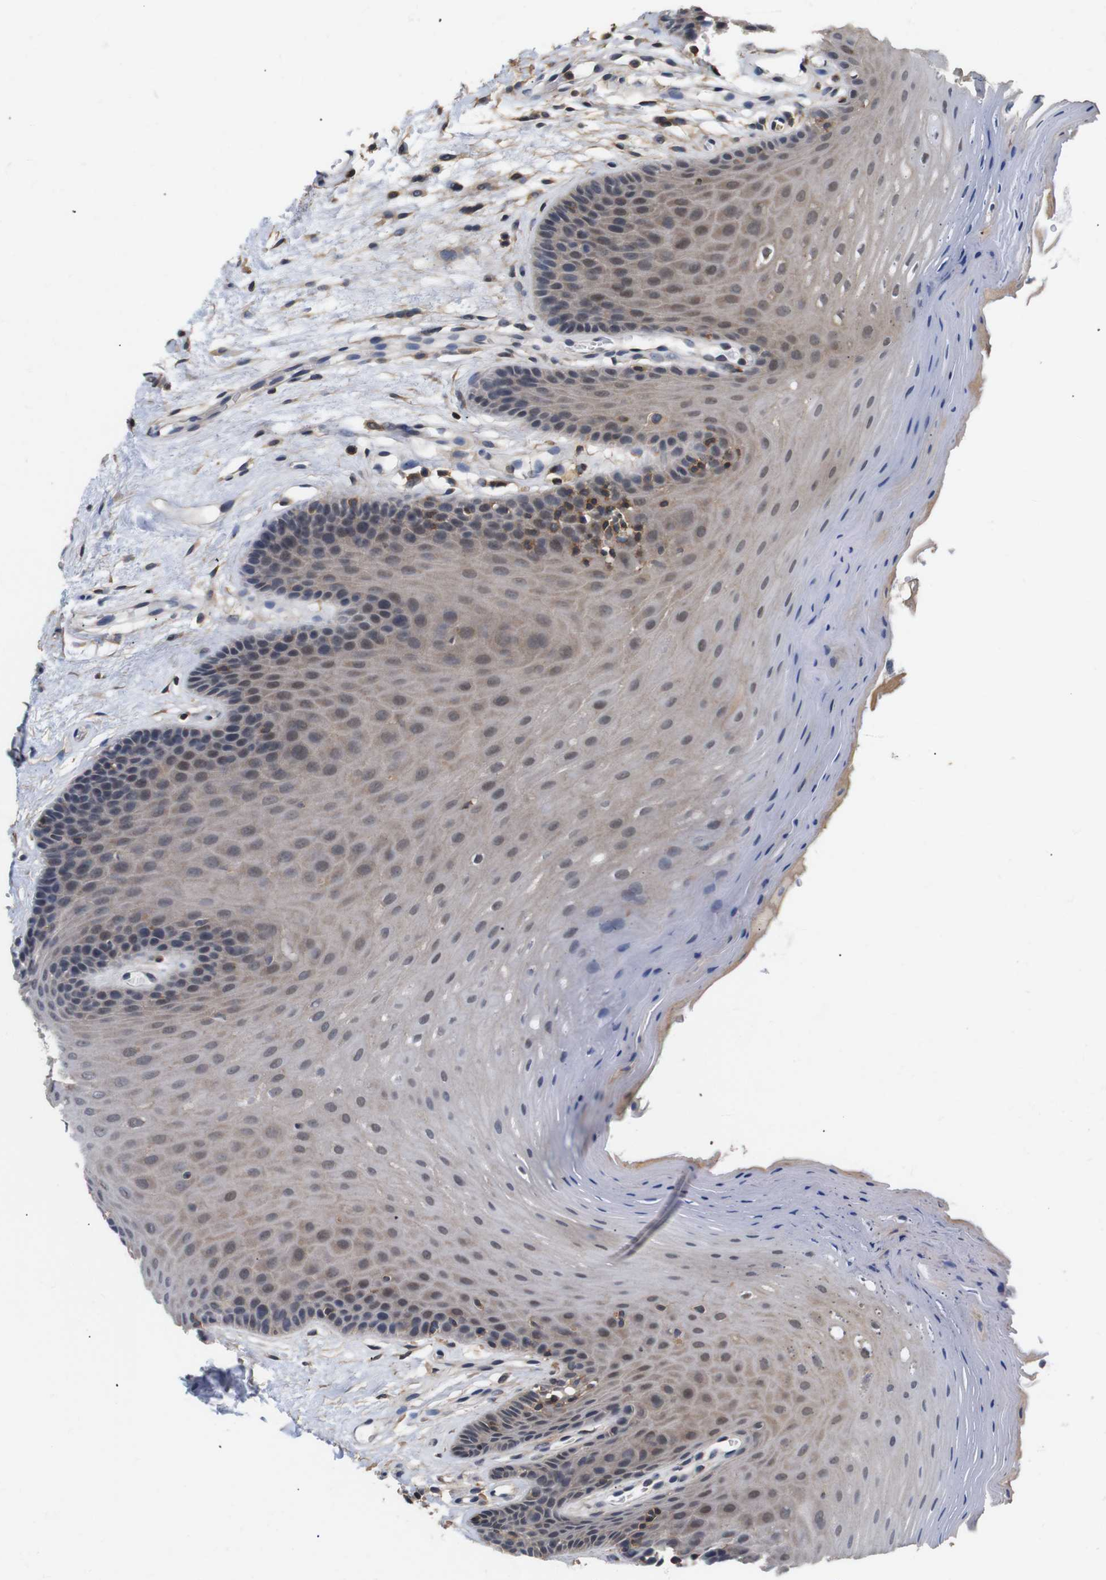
{"staining": {"intensity": "moderate", "quantity": "<25%", "location": "cytoplasmic/membranous,nuclear"}, "tissue": "oral mucosa", "cell_type": "Squamous epithelial cells", "image_type": "normal", "snomed": [{"axis": "morphology", "description": "Normal tissue, NOS"}, {"axis": "morphology", "description": "Squamous cell carcinoma, NOS"}, {"axis": "topography", "description": "Skeletal muscle"}, {"axis": "topography", "description": "Adipose tissue"}, {"axis": "topography", "description": "Vascular tissue"}, {"axis": "topography", "description": "Oral tissue"}, {"axis": "topography", "description": "Peripheral nerve tissue"}, {"axis": "topography", "description": "Head-Neck"}], "caption": "Squamous epithelial cells demonstrate low levels of moderate cytoplasmic/membranous,nuclear expression in about <25% of cells in benign human oral mucosa.", "gene": "BRWD3", "patient": {"sex": "male", "age": 71}}